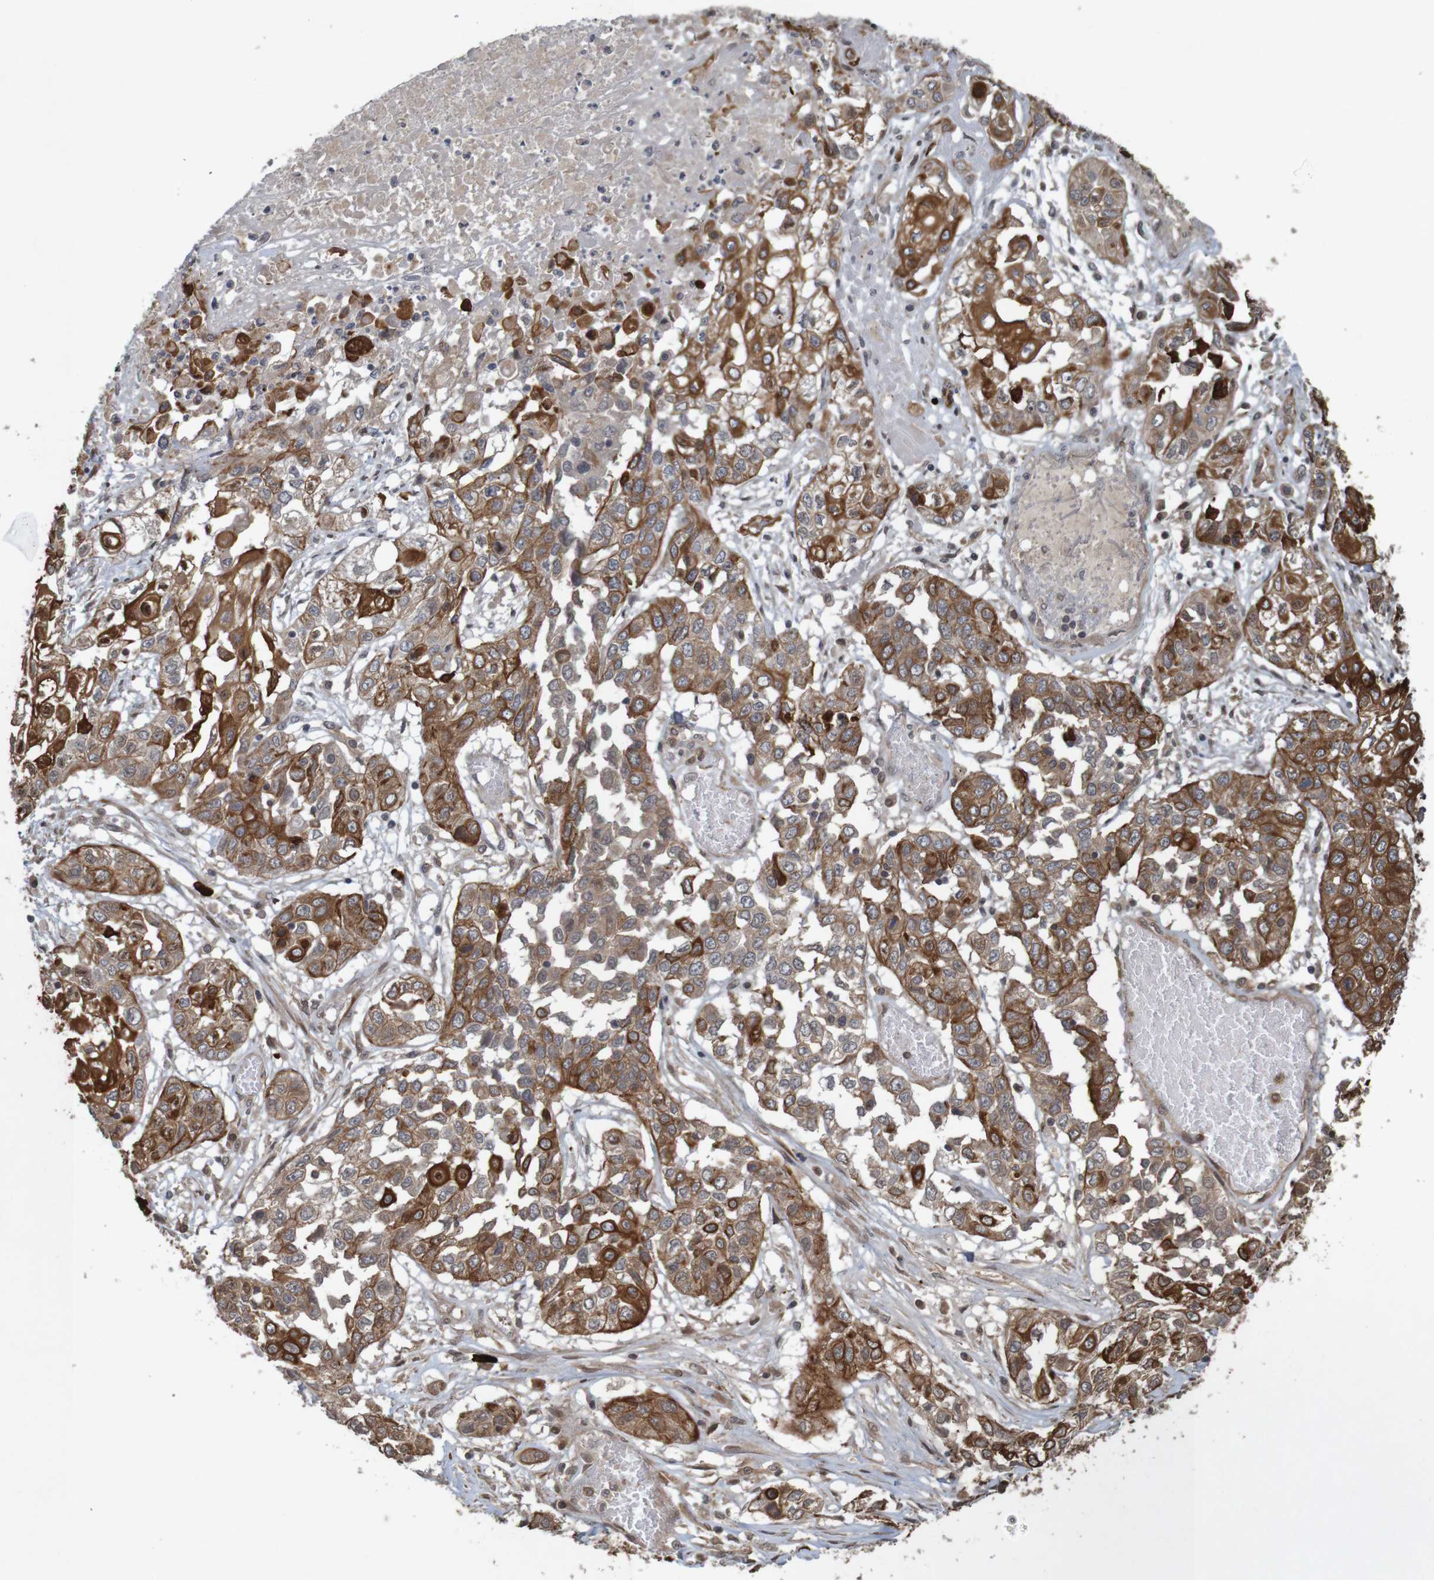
{"staining": {"intensity": "strong", "quantity": ">75%", "location": "cytoplasmic/membranous"}, "tissue": "lung cancer", "cell_type": "Tumor cells", "image_type": "cancer", "snomed": [{"axis": "morphology", "description": "Squamous cell carcinoma, NOS"}, {"axis": "topography", "description": "Lung"}], "caption": "Immunohistochemistry photomicrograph of squamous cell carcinoma (lung) stained for a protein (brown), which demonstrates high levels of strong cytoplasmic/membranous expression in approximately >75% of tumor cells.", "gene": "ARHGEF11", "patient": {"sex": "male", "age": 71}}